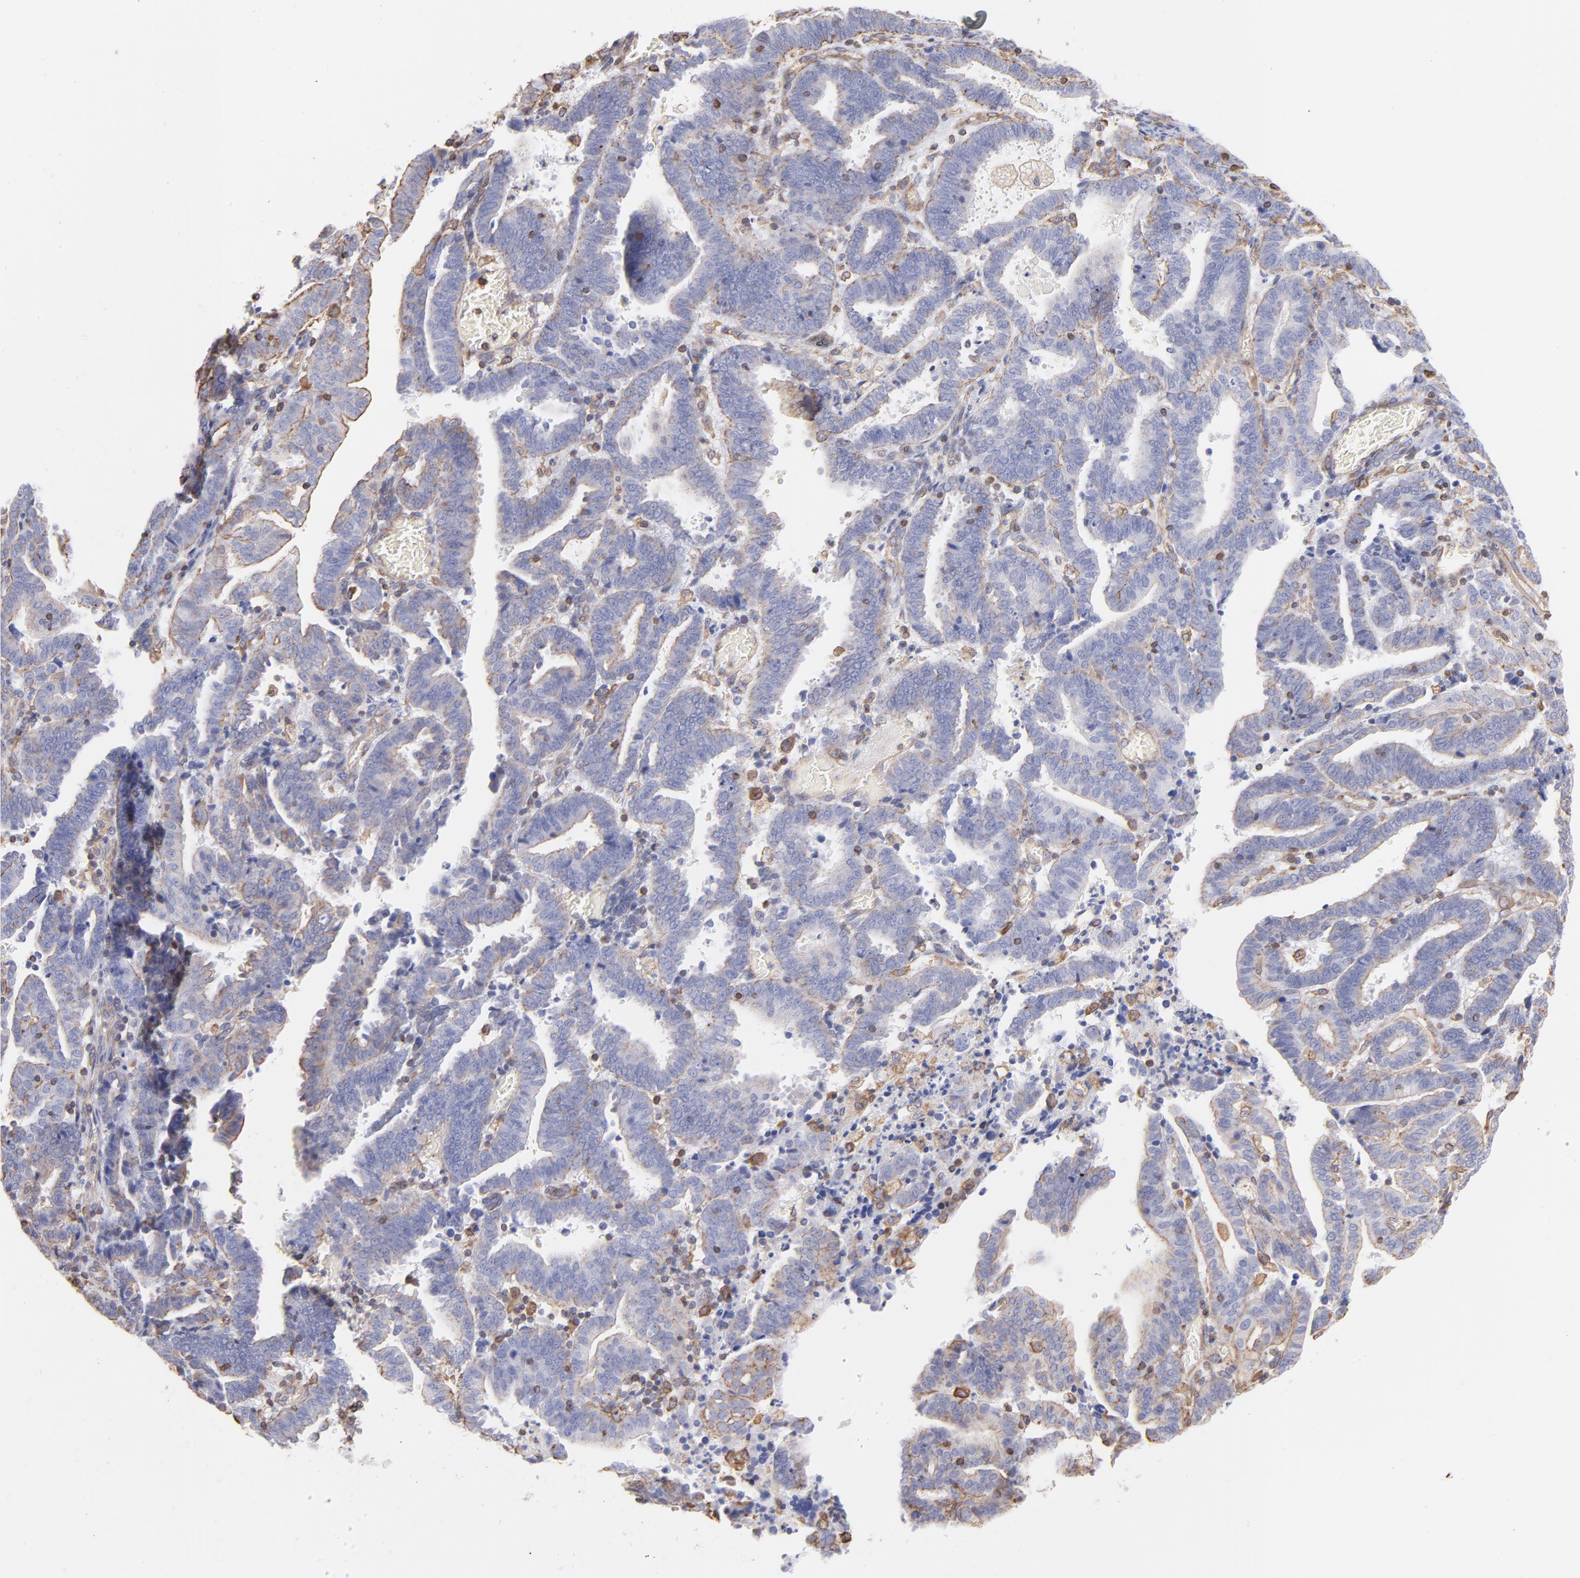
{"staining": {"intensity": "weak", "quantity": "<25%", "location": "cytoplasmic/membranous"}, "tissue": "endometrial cancer", "cell_type": "Tumor cells", "image_type": "cancer", "snomed": [{"axis": "morphology", "description": "Adenocarcinoma, NOS"}, {"axis": "topography", "description": "Uterus"}], "caption": "Tumor cells are negative for brown protein staining in endometrial cancer (adenocarcinoma).", "gene": "PLEC", "patient": {"sex": "female", "age": 83}}